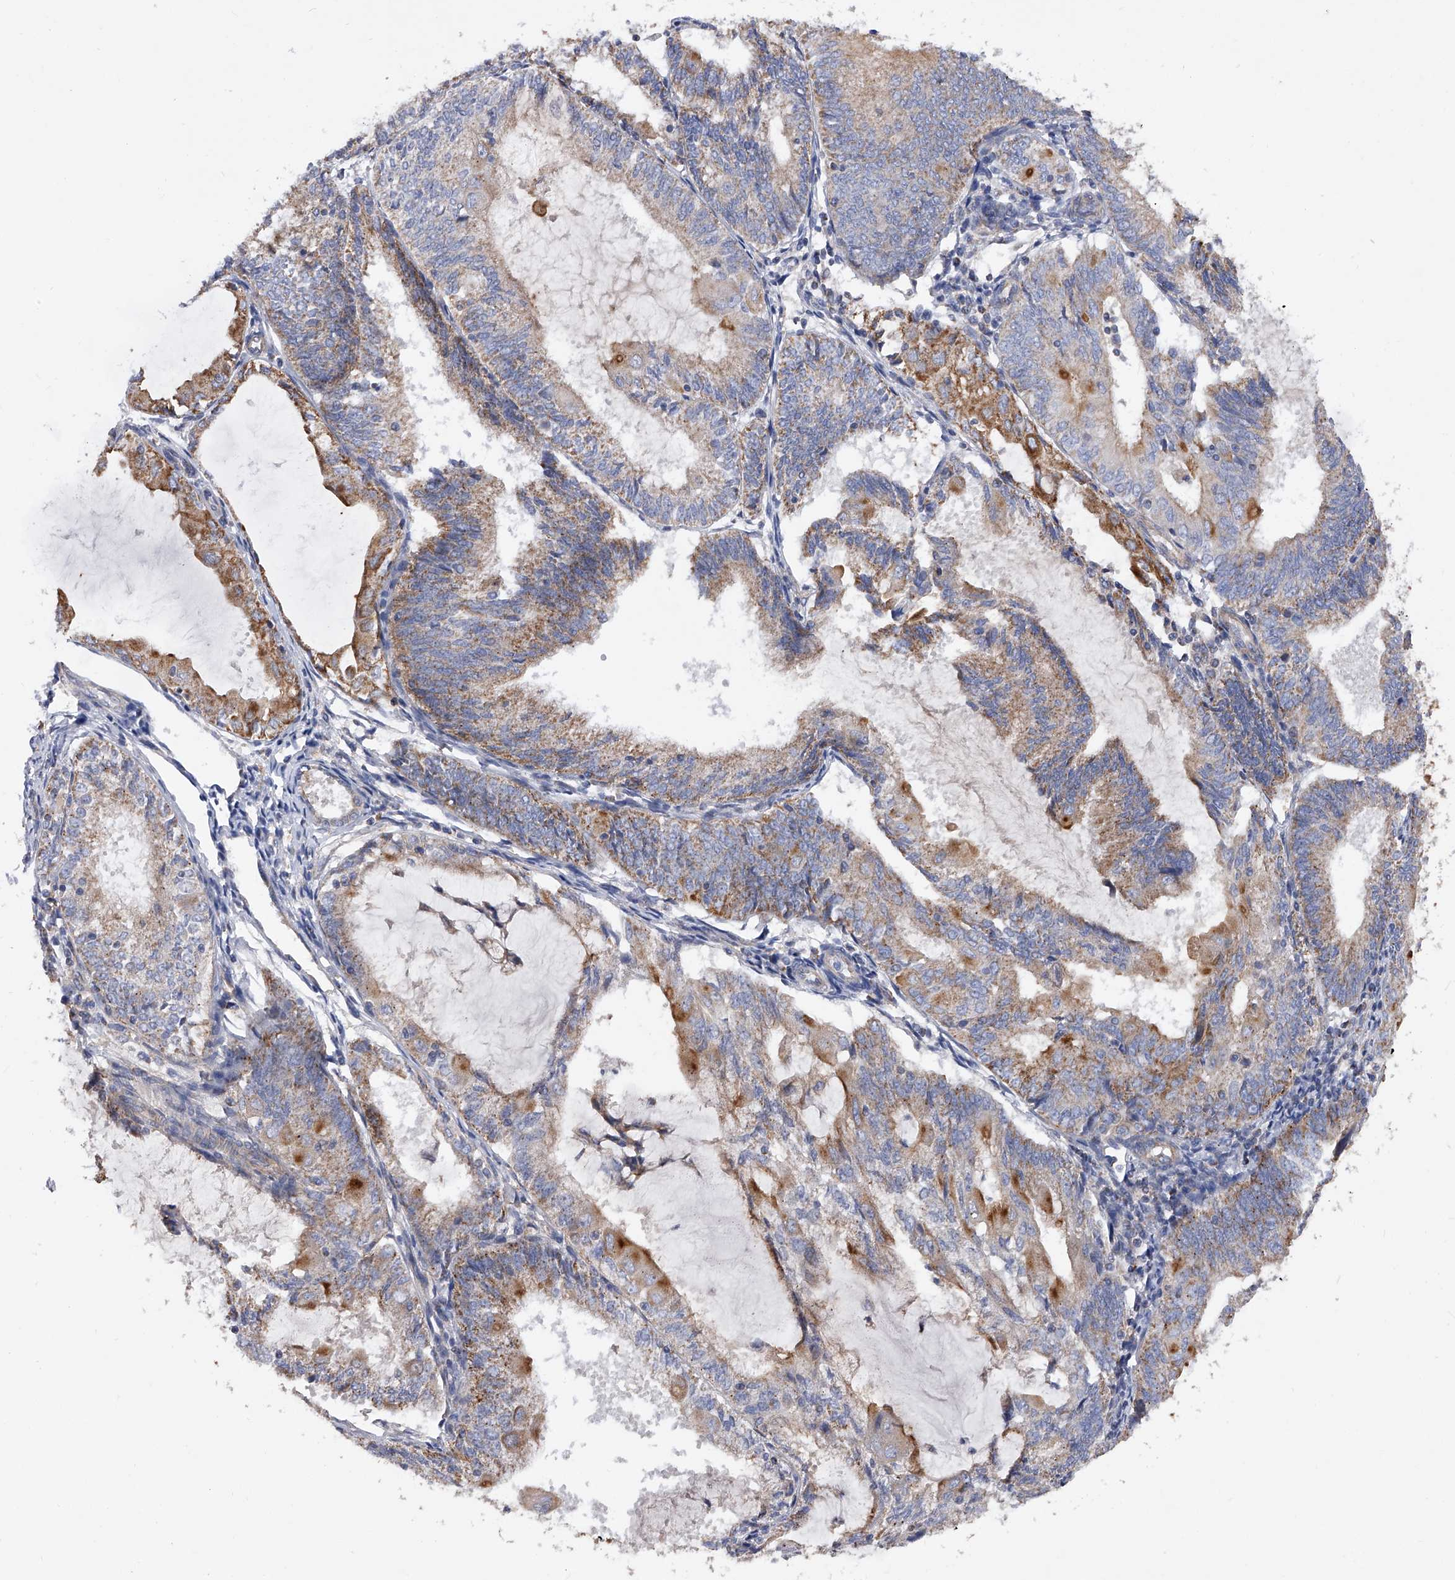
{"staining": {"intensity": "moderate", "quantity": ">75%", "location": "cytoplasmic/membranous"}, "tissue": "endometrial cancer", "cell_type": "Tumor cells", "image_type": "cancer", "snomed": [{"axis": "morphology", "description": "Adenocarcinoma, NOS"}, {"axis": "topography", "description": "Endometrium"}], "caption": "DAB (3,3'-diaminobenzidine) immunohistochemical staining of human adenocarcinoma (endometrial) reveals moderate cytoplasmic/membranous protein staining in approximately >75% of tumor cells.", "gene": "PDSS2", "patient": {"sex": "female", "age": 81}}